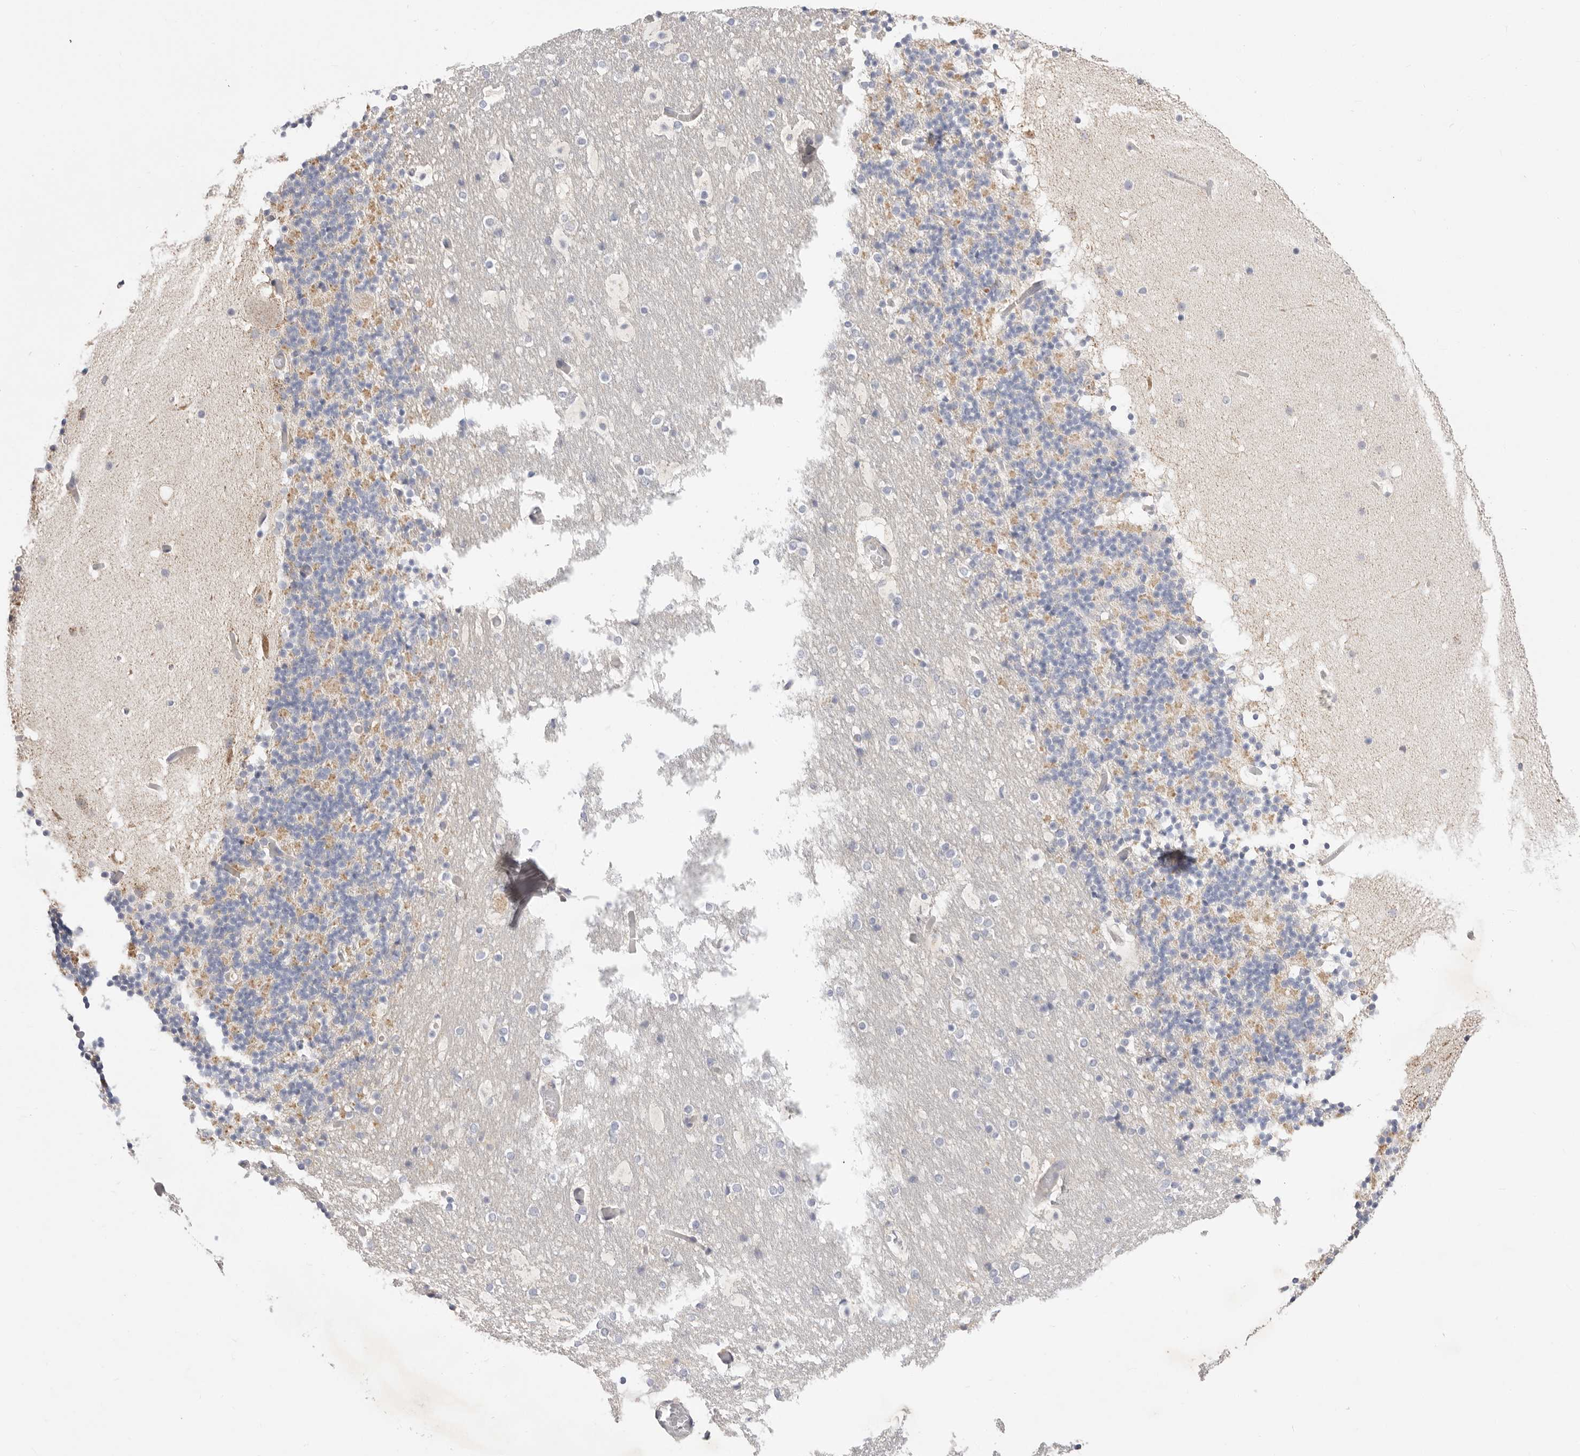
{"staining": {"intensity": "weak", "quantity": "<25%", "location": "cytoplasmic/membranous"}, "tissue": "cerebellum", "cell_type": "Cells in granular layer", "image_type": "normal", "snomed": [{"axis": "morphology", "description": "Normal tissue, NOS"}, {"axis": "topography", "description": "Cerebellum"}], "caption": "This is a micrograph of immunohistochemistry (IHC) staining of normal cerebellum, which shows no positivity in cells in granular layer. The staining is performed using DAB (3,3'-diaminobenzidine) brown chromogen with nuclei counter-stained in using hematoxylin.", "gene": "USH1C", "patient": {"sex": "male", "age": 57}}